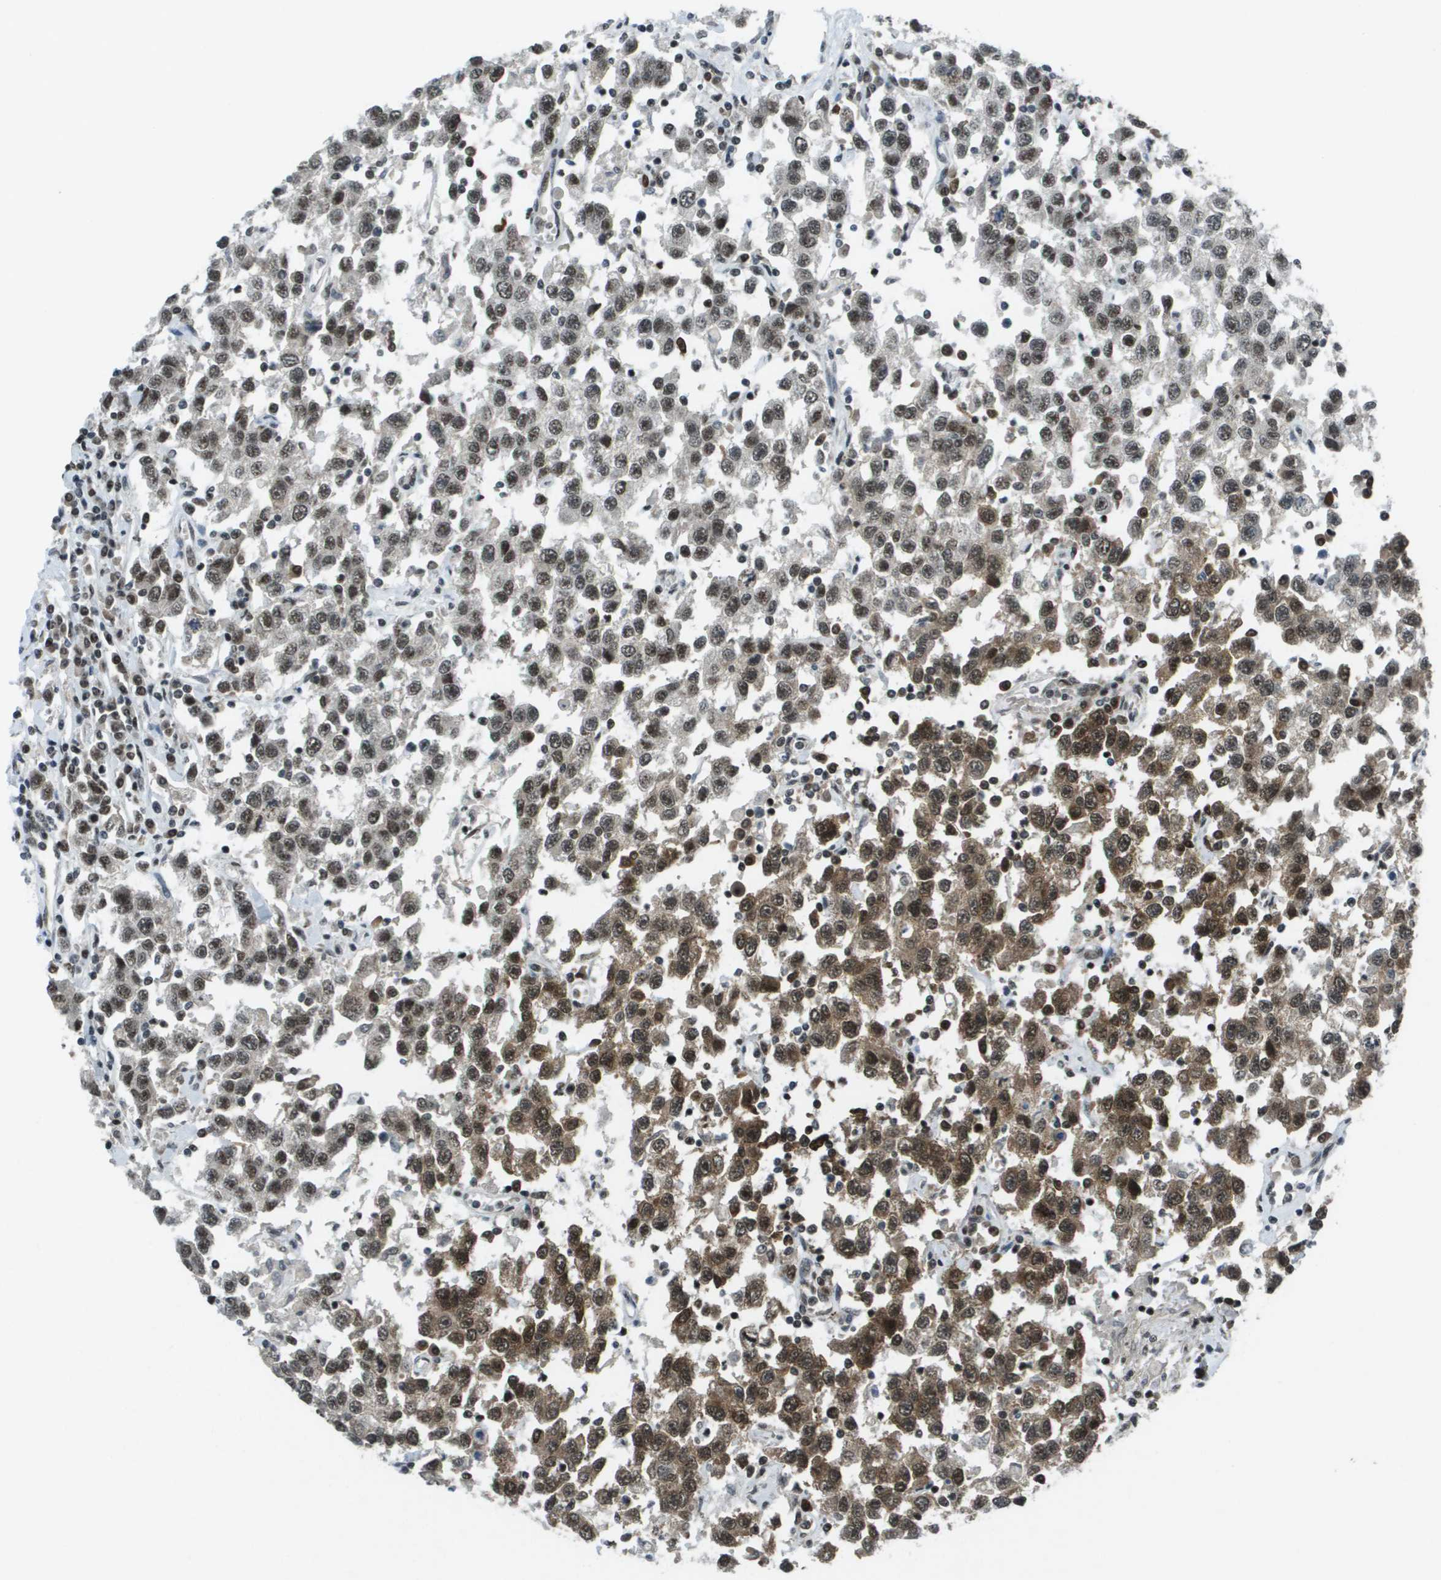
{"staining": {"intensity": "moderate", "quantity": ">75%", "location": "cytoplasmic/membranous,nuclear"}, "tissue": "testis cancer", "cell_type": "Tumor cells", "image_type": "cancer", "snomed": [{"axis": "morphology", "description": "Seminoma, NOS"}, {"axis": "topography", "description": "Testis"}], "caption": "Testis seminoma tissue exhibits moderate cytoplasmic/membranous and nuclear positivity in approximately >75% of tumor cells, visualized by immunohistochemistry. (Stains: DAB in brown, nuclei in blue, Microscopy: brightfield microscopy at high magnification).", "gene": "IRF7", "patient": {"sex": "male", "age": 41}}